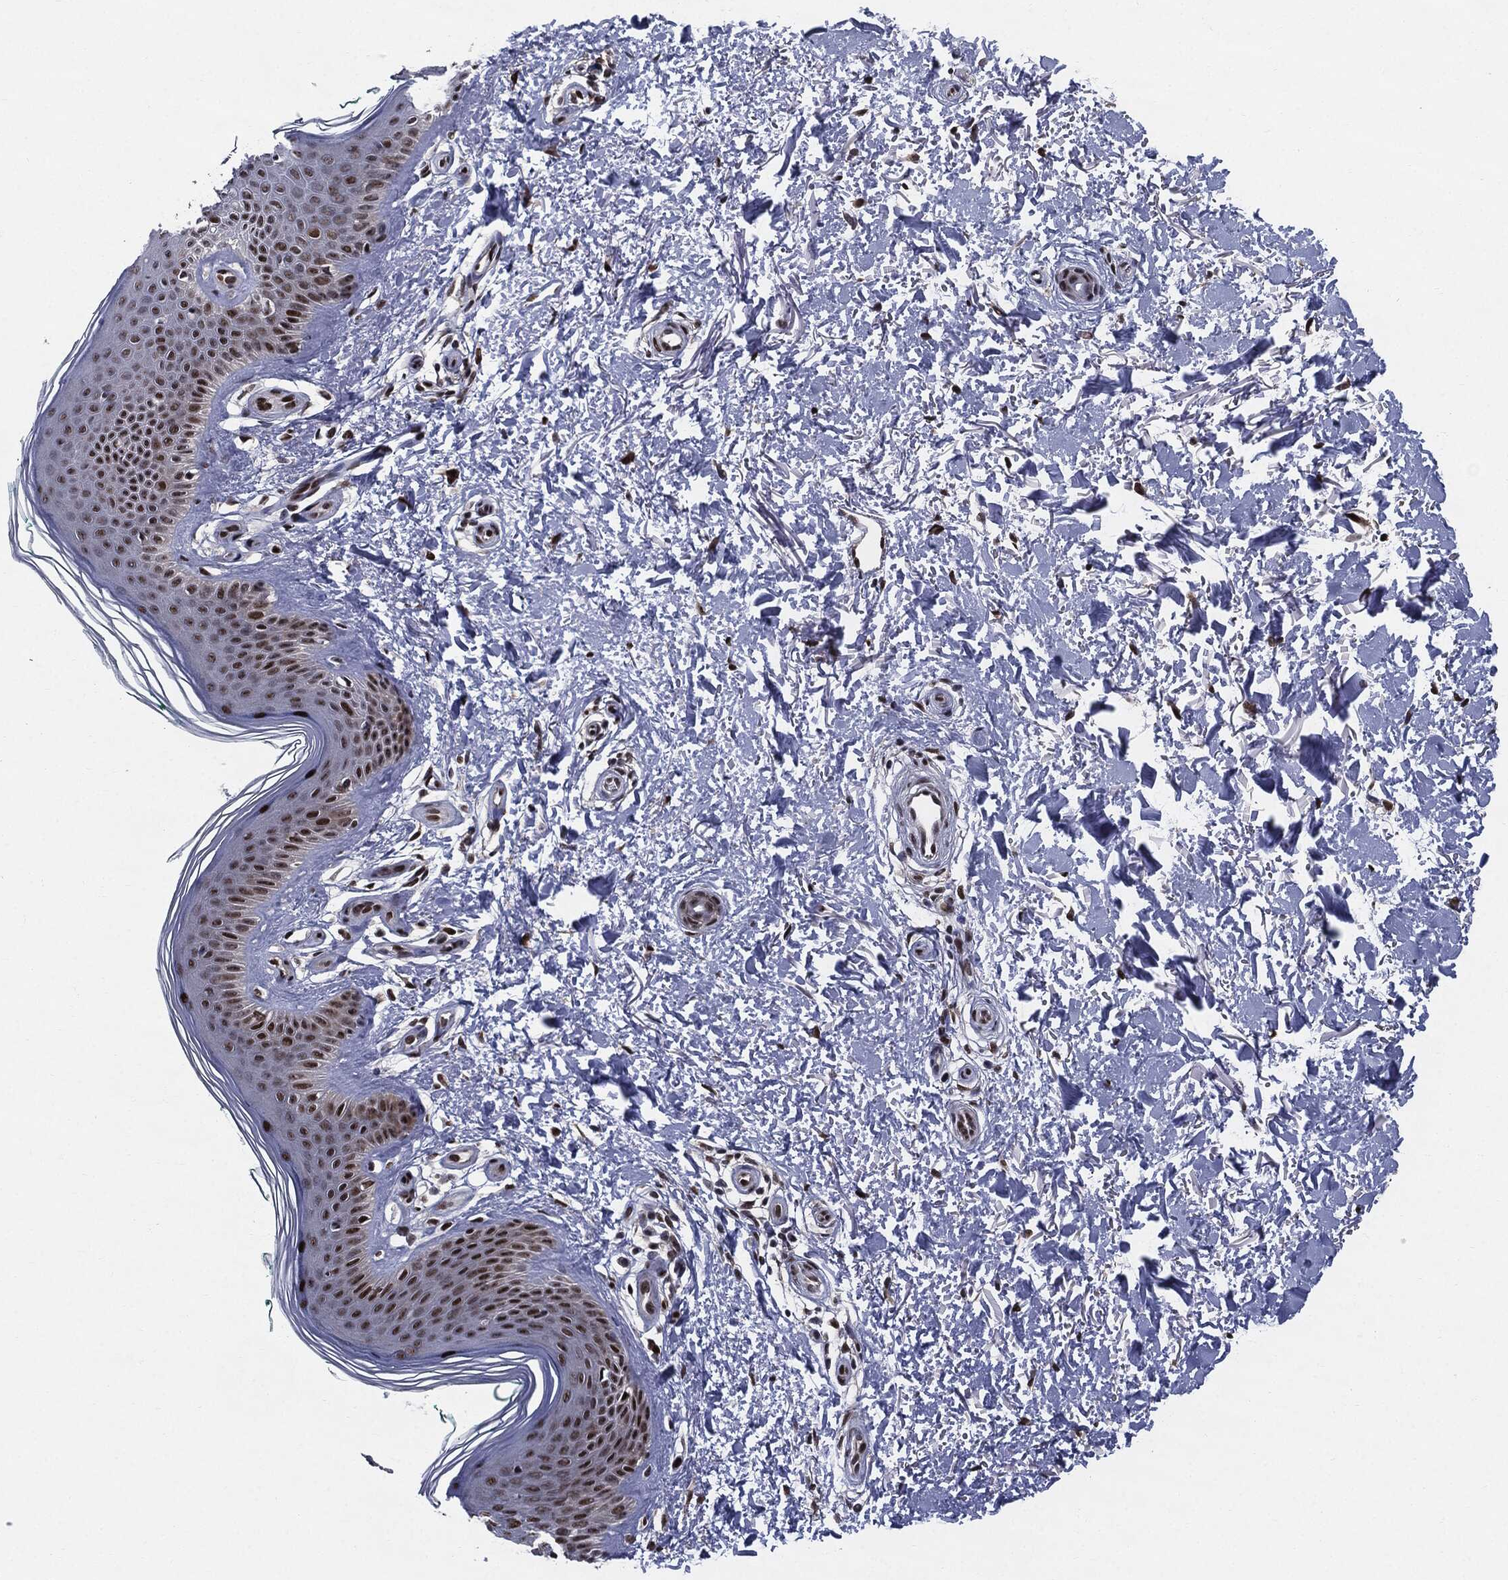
{"staining": {"intensity": "strong", "quantity": ">75%", "location": "nuclear"}, "tissue": "skin", "cell_type": "Fibroblasts", "image_type": "normal", "snomed": [{"axis": "morphology", "description": "Normal tissue, NOS"}, {"axis": "morphology", "description": "Inflammation, NOS"}, {"axis": "morphology", "description": "Fibrosis, NOS"}, {"axis": "topography", "description": "Skin"}], "caption": "Immunohistochemical staining of benign skin displays >75% levels of strong nuclear protein staining in about >75% of fibroblasts. The staining was performed using DAB (3,3'-diaminobenzidine) to visualize the protein expression in brown, while the nuclei were stained in blue with hematoxylin (Magnification: 20x).", "gene": "JUN", "patient": {"sex": "male", "age": 71}}